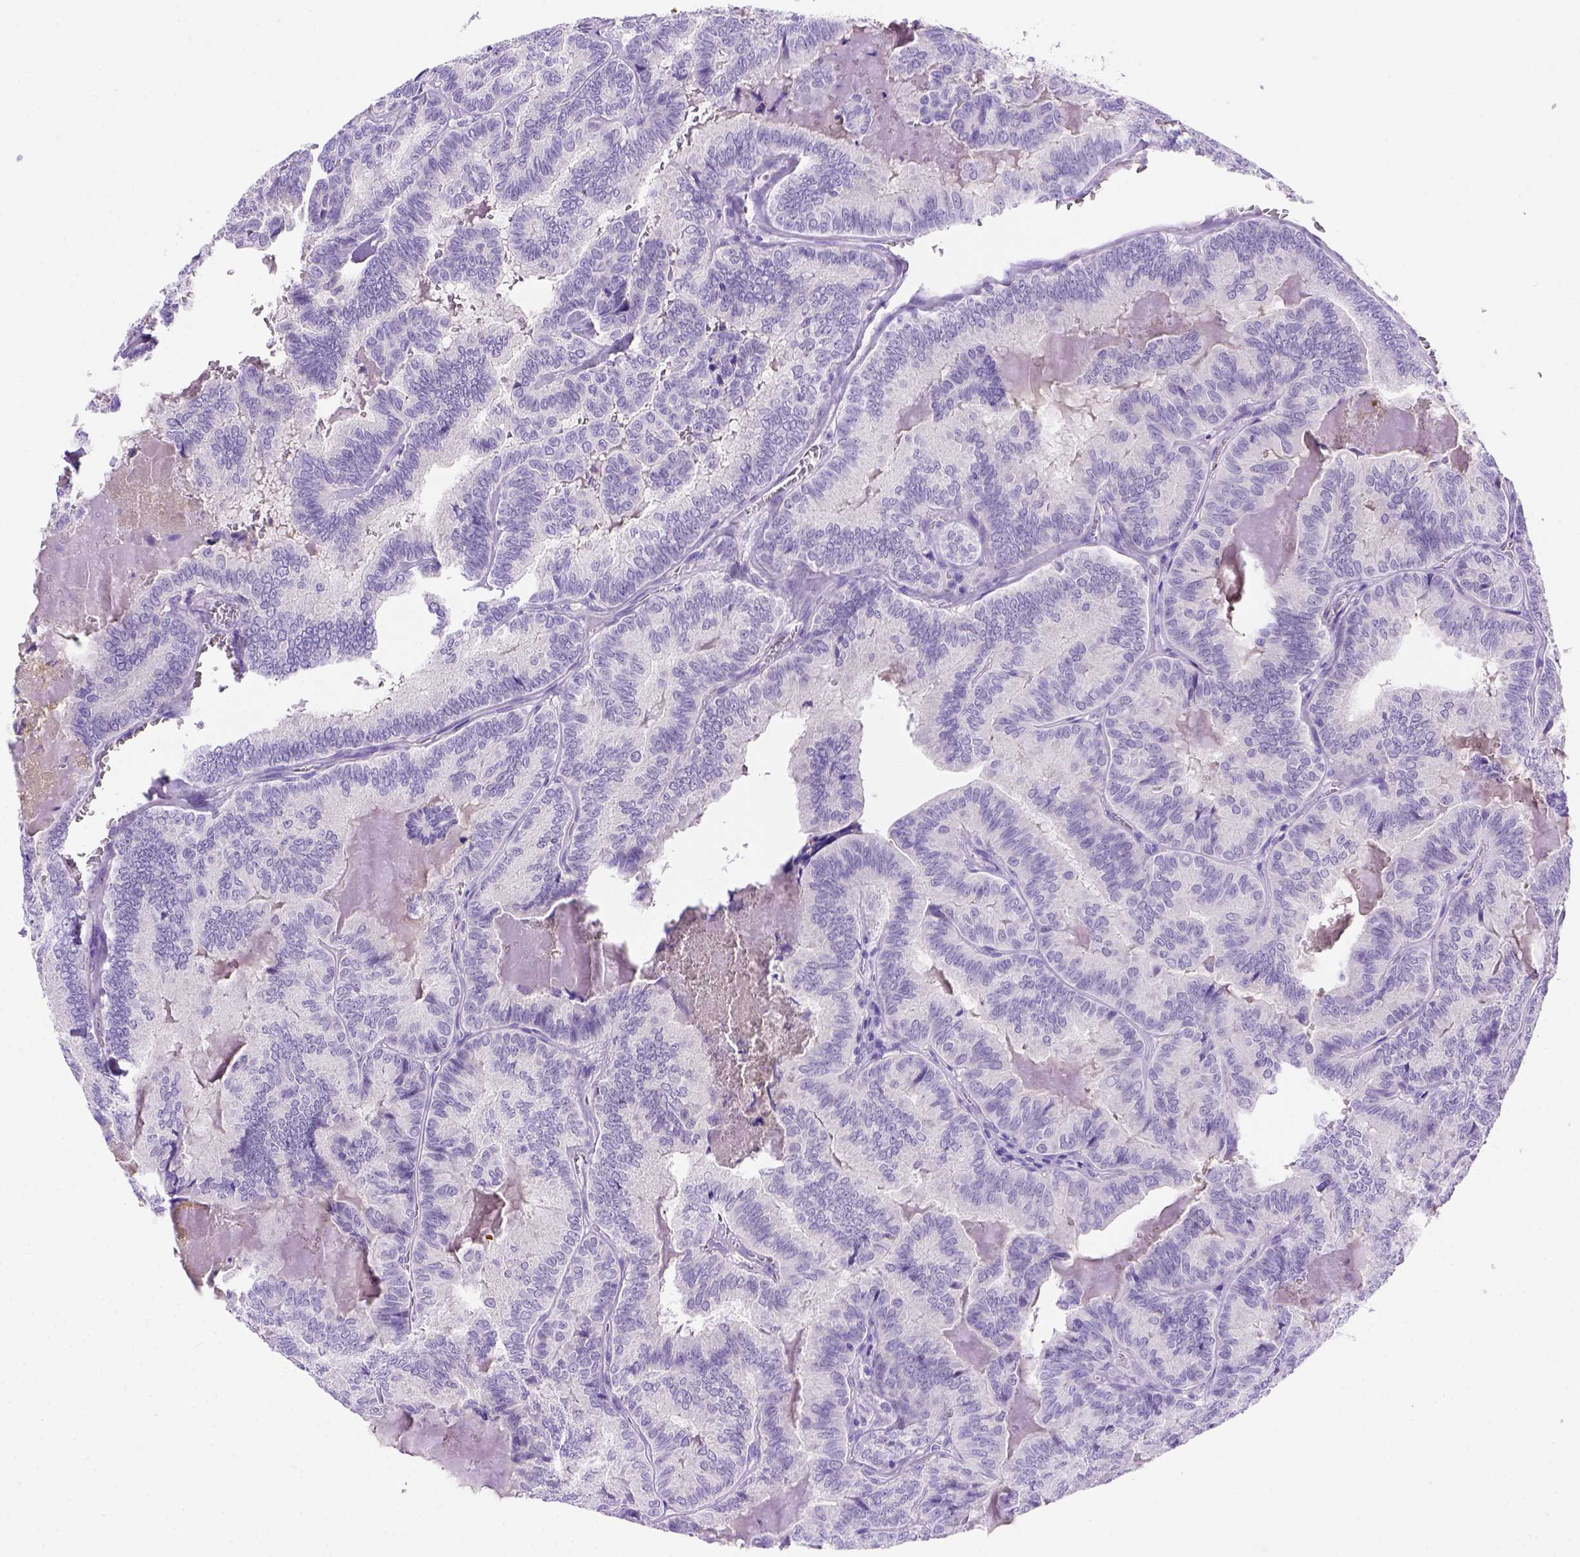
{"staining": {"intensity": "negative", "quantity": "none", "location": "none"}, "tissue": "thyroid cancer", "cell_type": "Tumor cells", "image_type": "cancer", "snomed": [{"axis": "morphology", "description": "Papillary adenocarcinoma, NOS"}, {"axis": "topography", "description": "Thyroid gland"}], "caption": "DAB (3,3'-diaminobenzidine) immunohistochemical staining of human thyroid papillary adenocarcinoma demonstrates no significant positivity in tumor cells.", "gene": "FAM81B", "patient": {"sex": "female", "age": 75}}